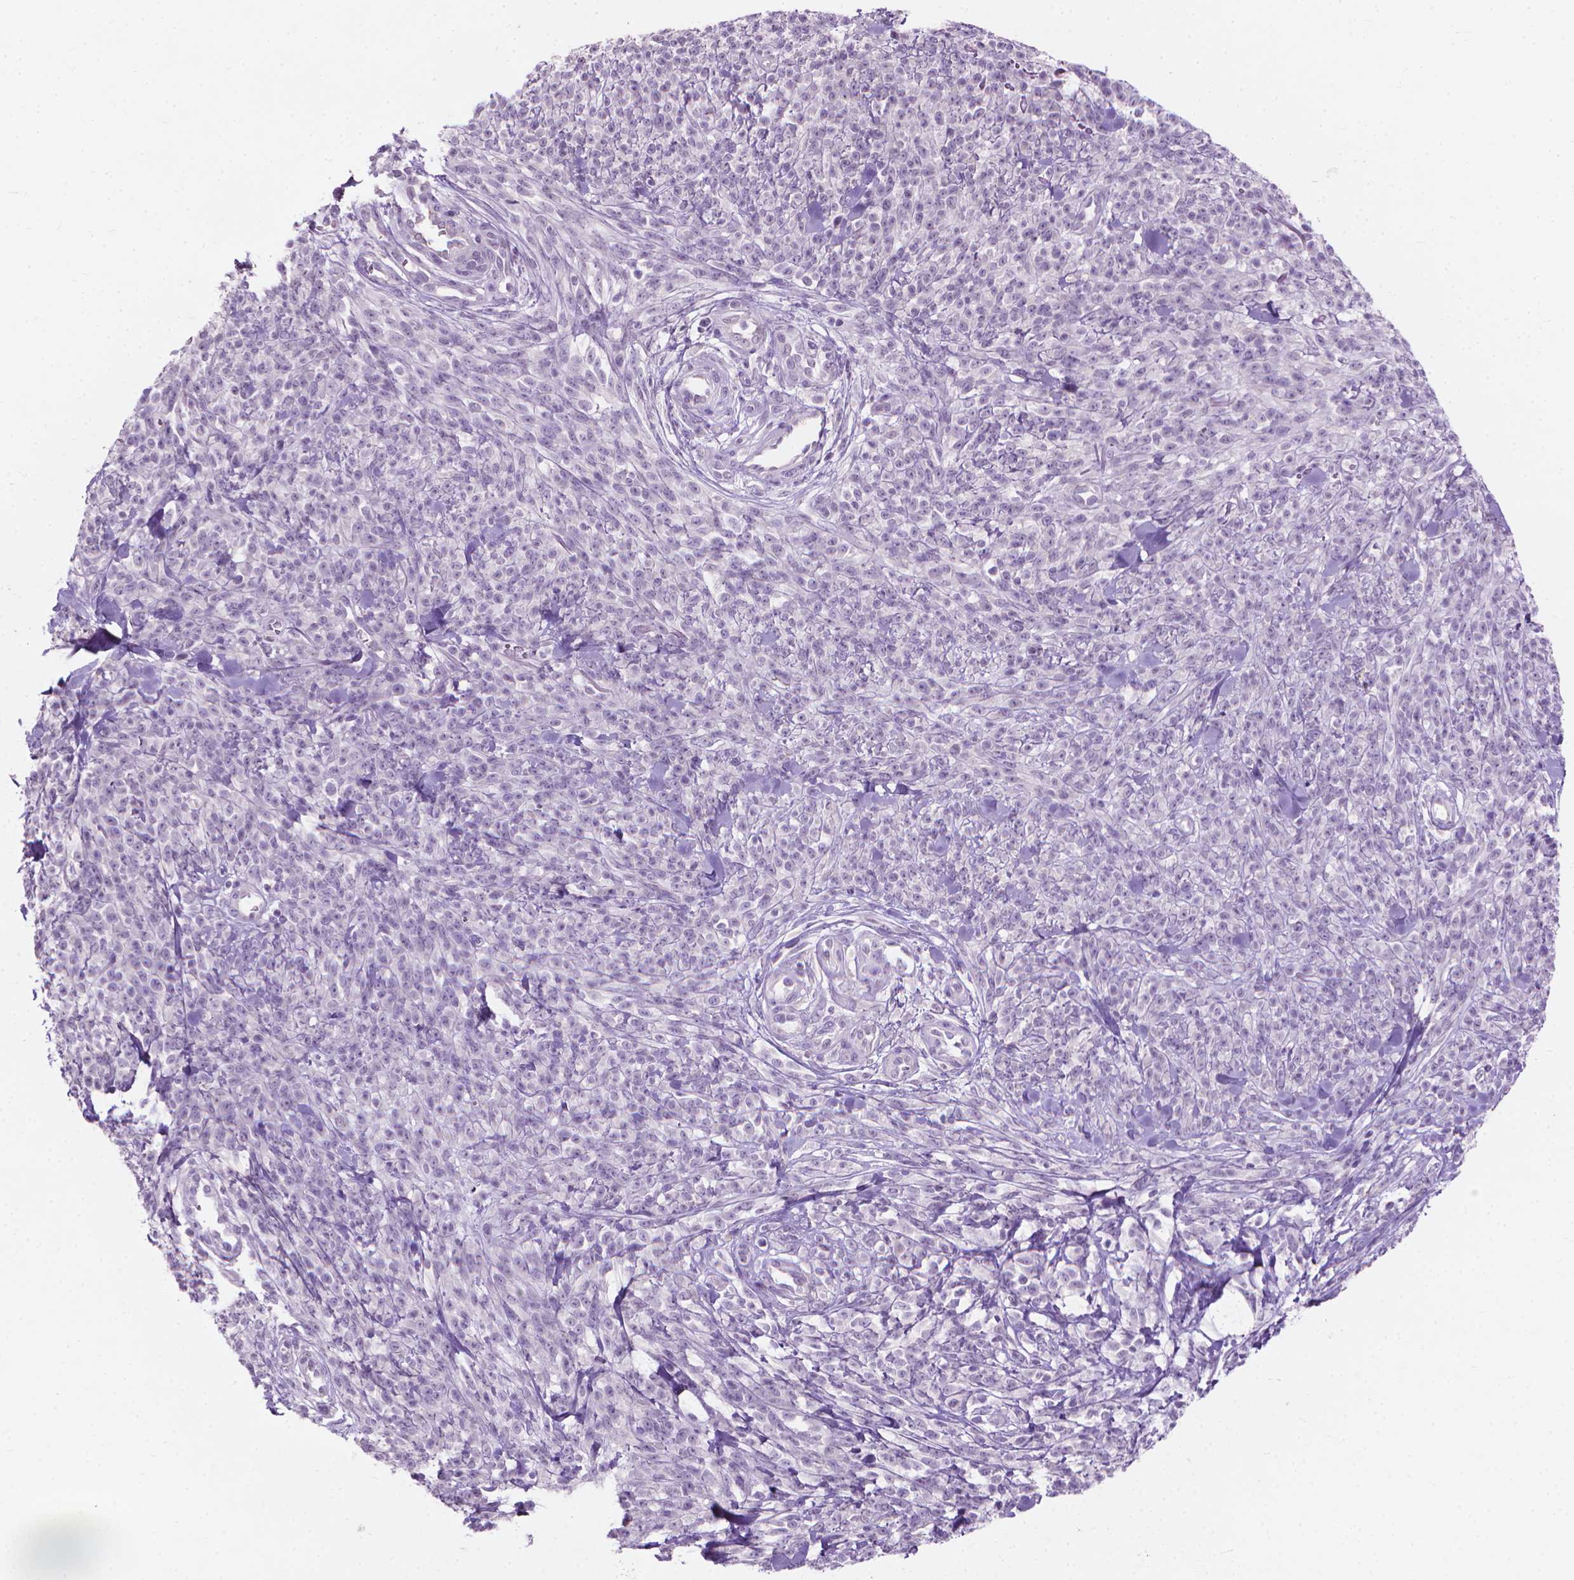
{"staining": {"intensity": "negative", "quantity": "none", "location": "none"}, "tissue": "melanoma", "cell_type": "Tumor cells", "image_type": "cancer", "snomed": [{"axis": "morphology", "description": "Malignant melanoma, NOS"}, {"axis": "topography", "description": "Skin"}, {"axis": "topography", "description": "Skin of trunk"}], "caption": "This is an immunohistochemistry micrograph of human melanoma. There is no positivity in tumor cells.", "gene": "KRT73", "patient": {"sex": "male", "age": 74}}